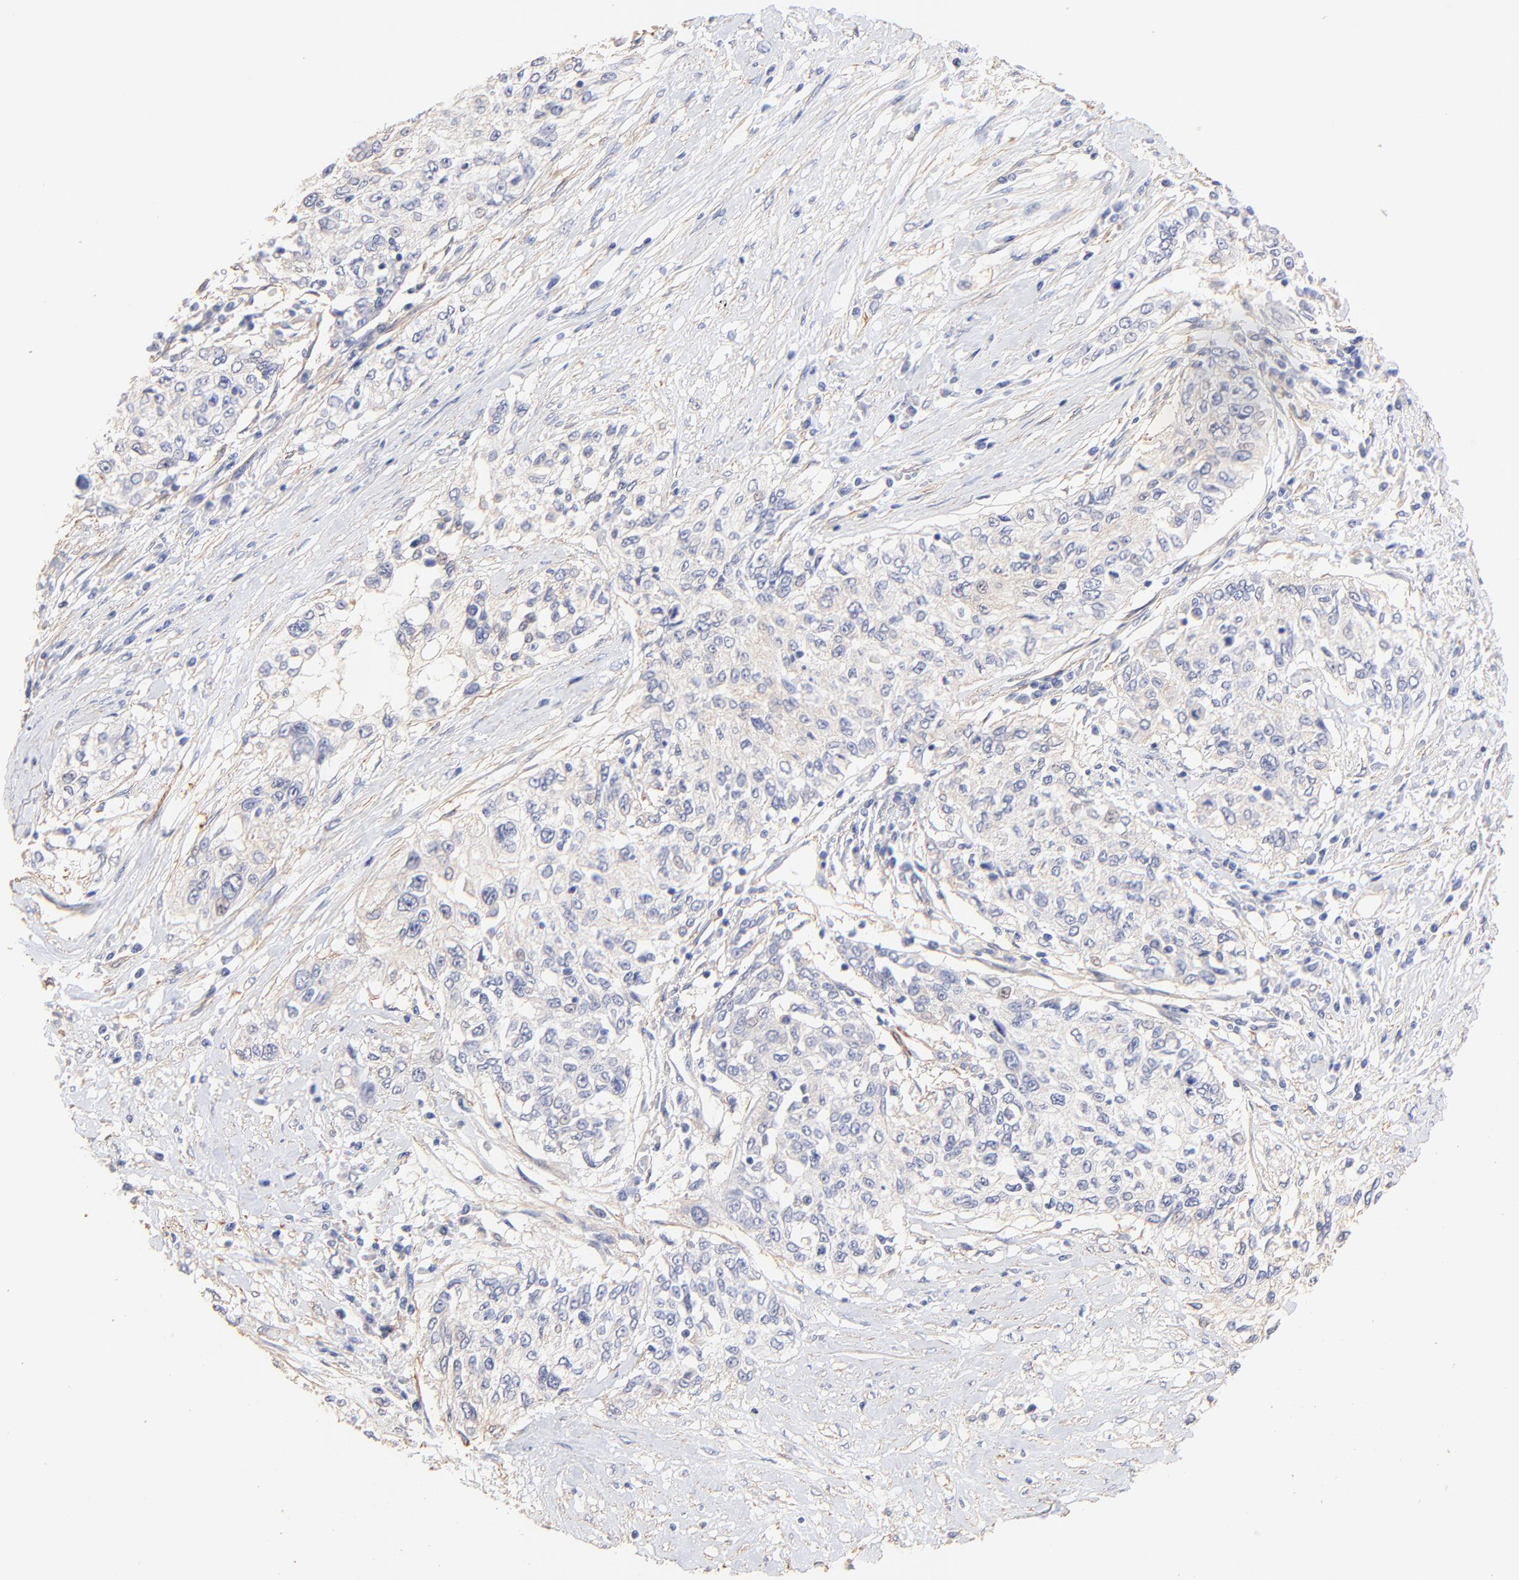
{"staining": {"intensity": "weak", "quantity": "25%-75%", "location": "cytoplasmic/membranous"}, "tissue": "cervical cancer", "cell_type": "Tumor cells", "image_type": "cancer", "snomed": [{"axis": "morphology", "description": "Squamous cell carcinoma, NOS"}, {"axis": "topography", "description": "Cervix"}], "caption": "Protein positivity by IHC reveals weak cytoplasmic/membranous staining in approximately 25%-75% of tumor cells in cervical cancer (squamous cell carcinoma). (DAB IHC with brightfield microscopy, high magnification).", "gene": "ACTRT1", "patient": {"sex": "female", "age": 57}}